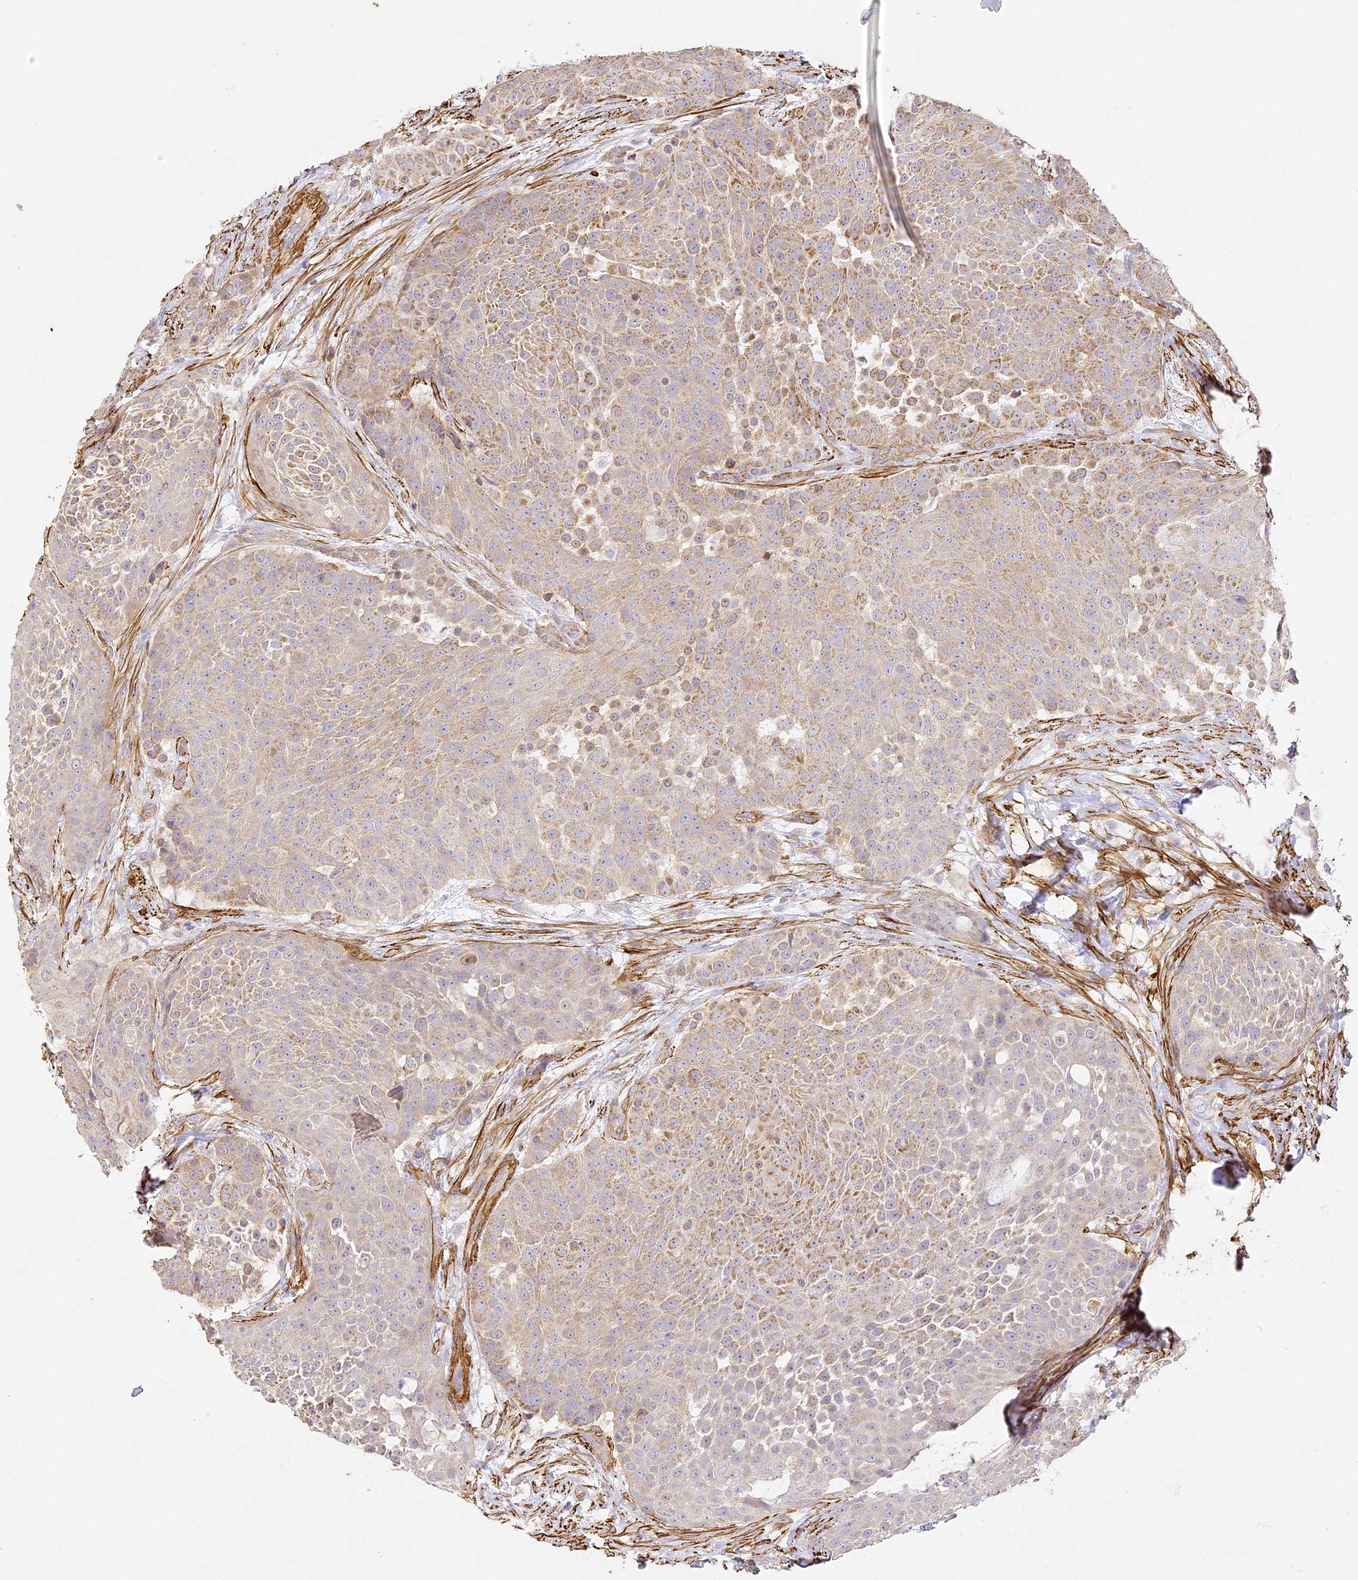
{"staining": {"intensity": "moderate", "quantity": "25%-75%", "location": "cytoplasmic/membranous"}, "tissue": "urothelial cancer", "cell_type": "Tumor cells", "image_type": "cancer", "snomed": [{"axis": "morphology", "description": "Urothelial carcinoma, High grade"}, {"axis": "topography", "description": "Urinary bladder"}], "caption": "Urothelial cancer tissue demonstrates moderate cytoplasmic/membranous positivity in approximately 25%-75% of tumor cells", "gene": "MED28", "patient": {"sex": "female", "age": 63}}